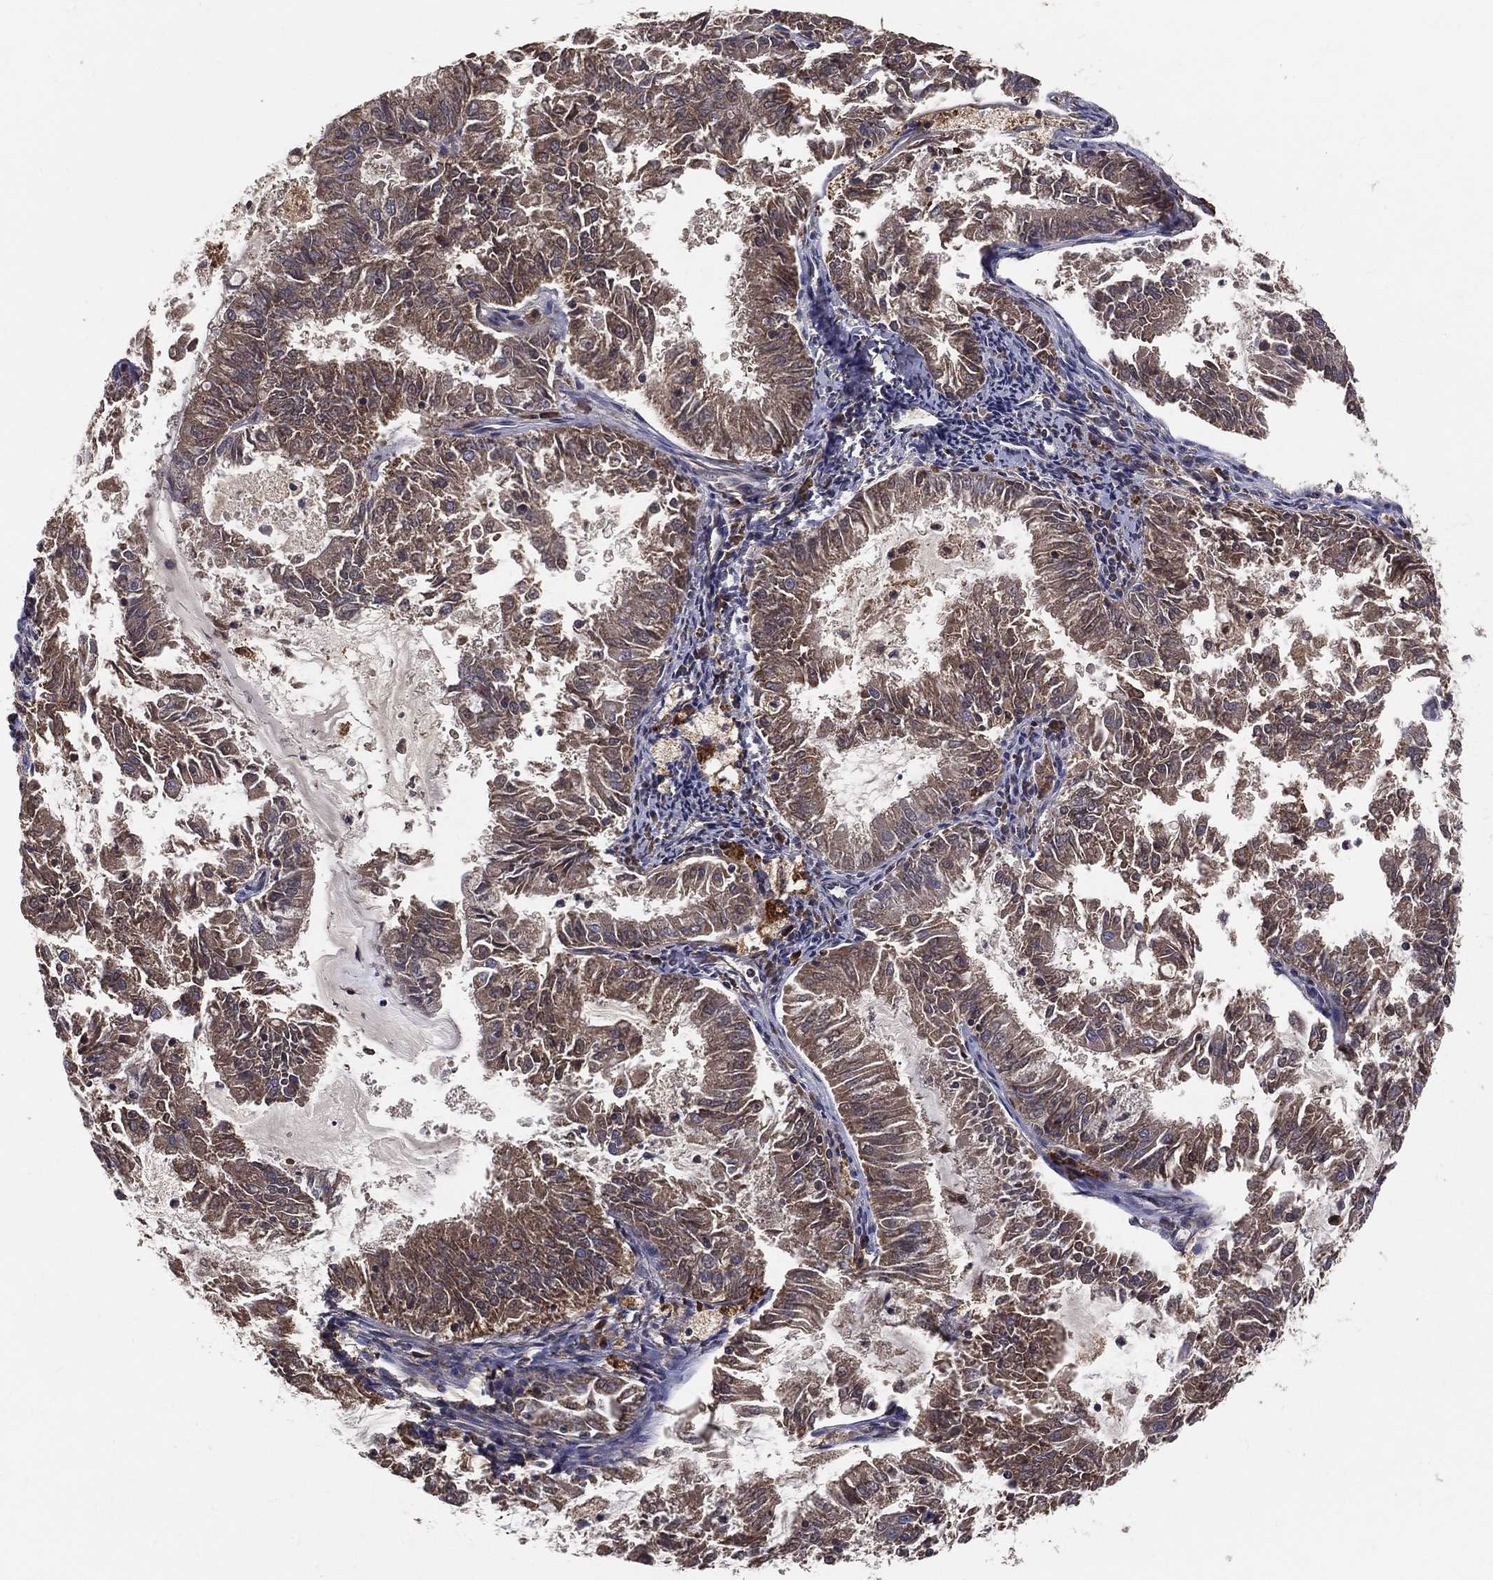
{"staining": {"intensity": "moderate", "quantity": ">75%", "location": "cytoplasmic/membranous"}, "tissue": "endometrial cancer", "cell_type": "Tumor cells", "image_type": "cancer", "snomed": [{"axis": "morphology", "description": "Adenocarcinoma, NOS"}, {"axis": "topography", "description": "Endometrium"}], "caption": "DAB immunohistochemical staining of endometrial cancer (adenocarcinoma) demonstrates moderate cytoplasmic/membranous protein positivity in approximately >75% of tumor cells.", "gene": "MT-ND1", "patient": {"sex": "female", "age": 57}}